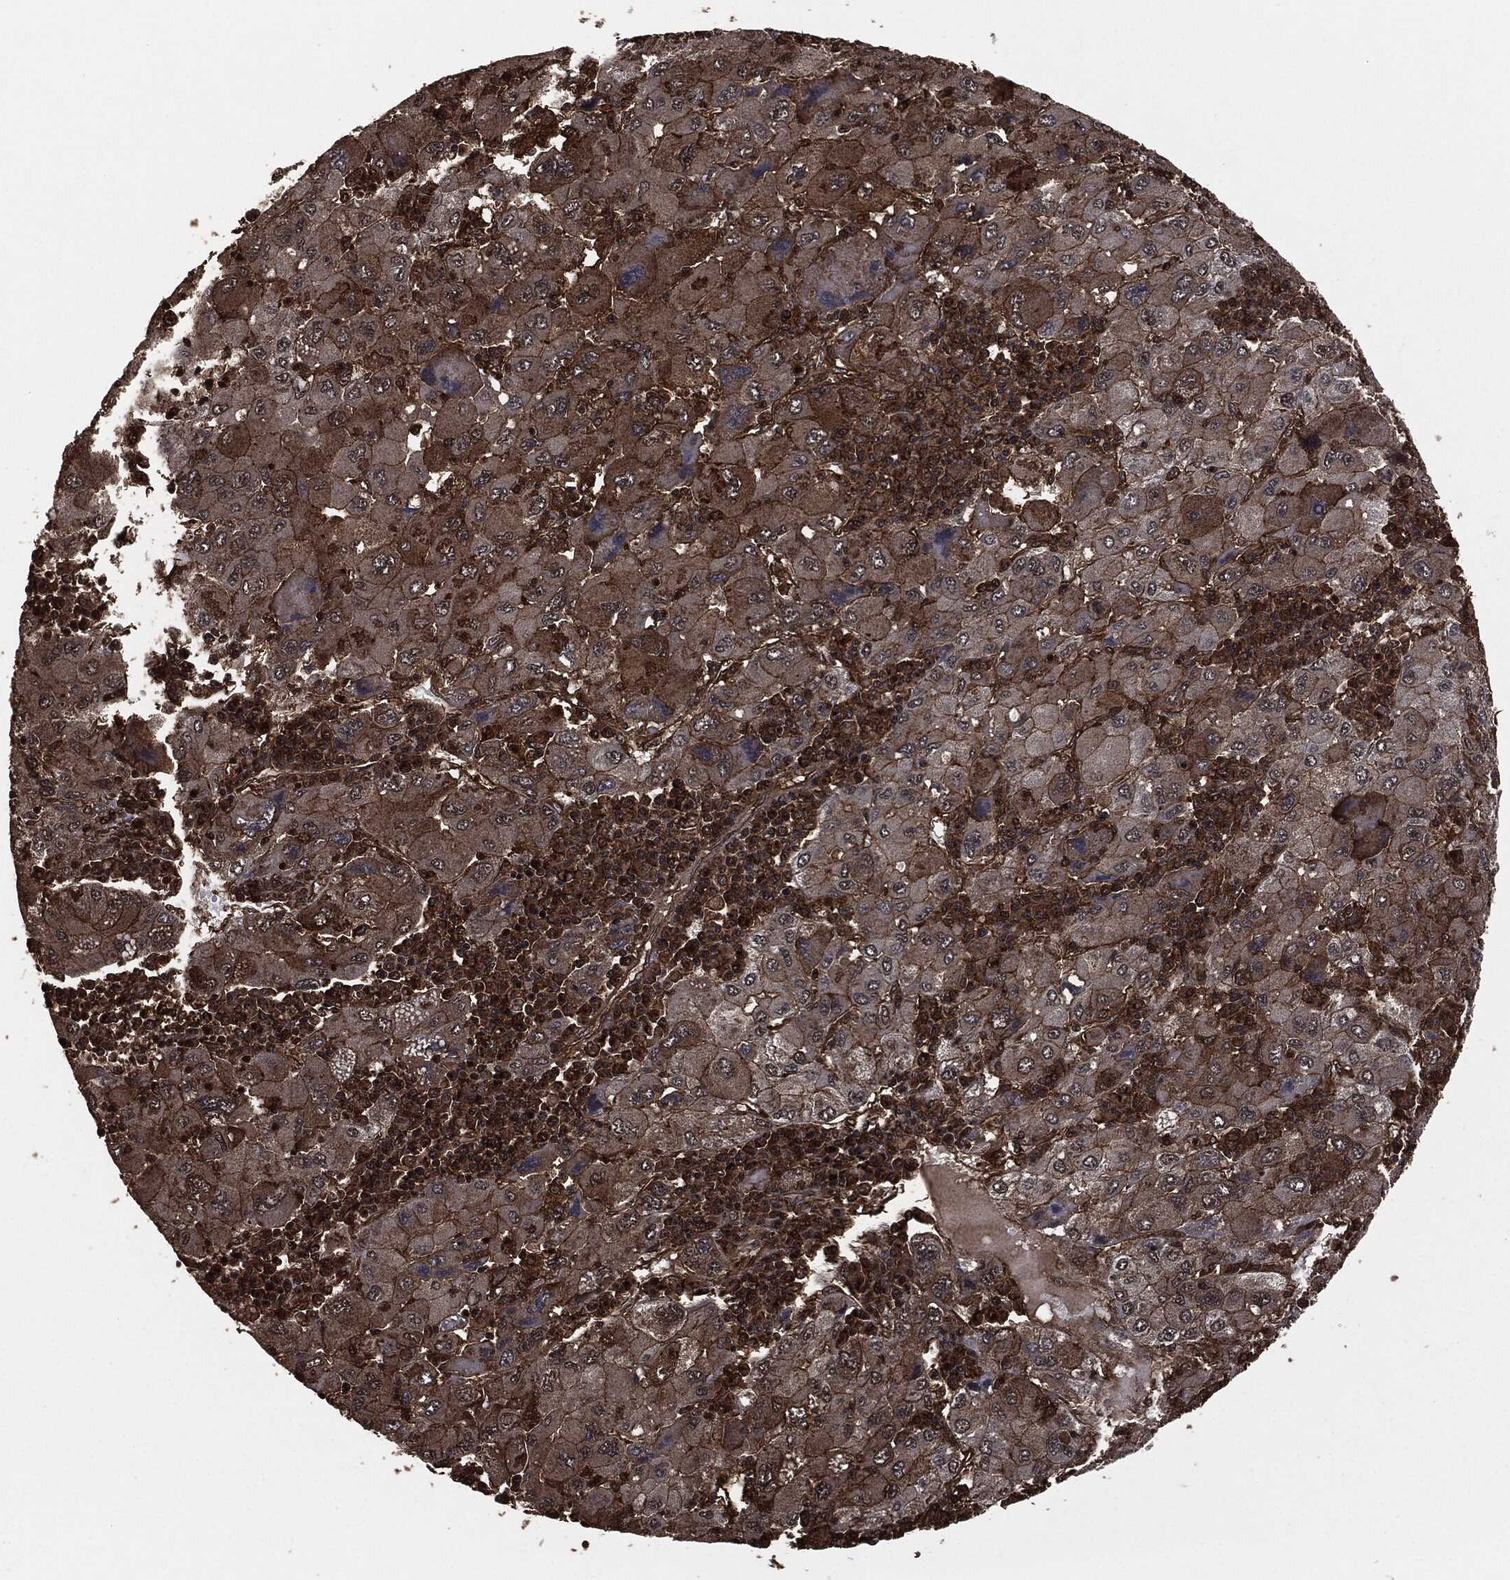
{"staining": {"intensity": "moderate", "quantity": ">75%", "location": "cytoplasmic/membranous"}, "tissue": "liver cancer", "cell_type": "Tumor cells", "image_type": "cancer", "snomed": [{"axis": "morphology", "description": "Carcinoma, Hepatocellular, NOS"}, {"axis": "topography", "description": "Liver"}], "caption": "Immunohistochemical staining of human hepatocellular carcinoma (liver) exhibits moderate cytoplasmic/membranous protein expression in approximately >75% of tumor cells.", "gene": "HRAS", "patient": {"sex": "male", "age": 75}}